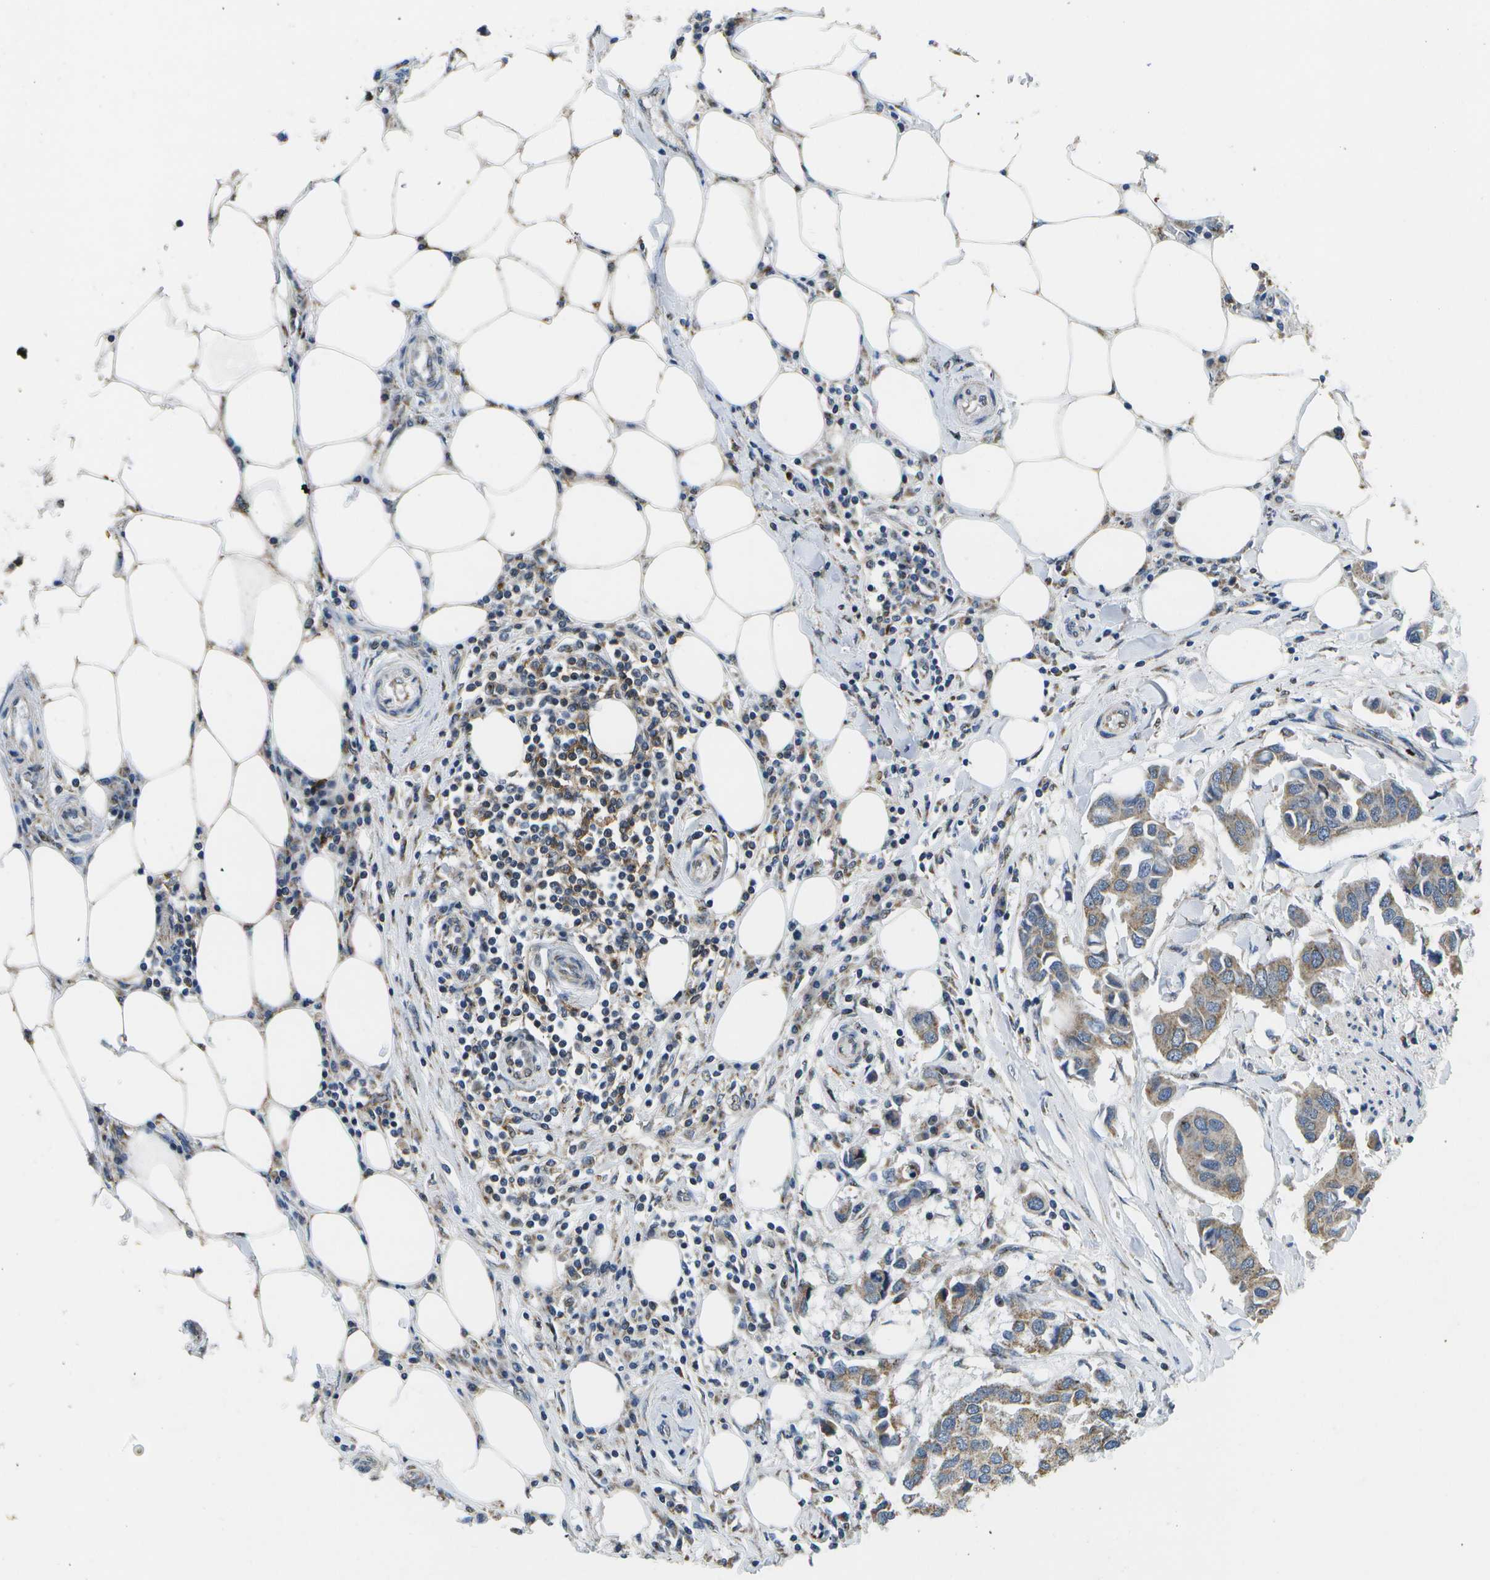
{"staining": {"intensity": "weak", "quantity": ">75%", "location": "cytoplasmic/membranous"}, "tissue": "breast cancer", "cell_type": "Tumor cells", "image_type": "cancer", "snomed": [{"axis": "morphology", "description": "Duct carcinoma"}, {"axis": "topography", "description": "Breast"}], "caption": "Human breast cancer (invasive ductal carcinoma) stained with a brown dye reveals weak cytoplasmic/membranous positive staining in approximately >75% of tumor cells.", "gene": "GALNT15", "patient": {"sex": "female", "age": 80}}